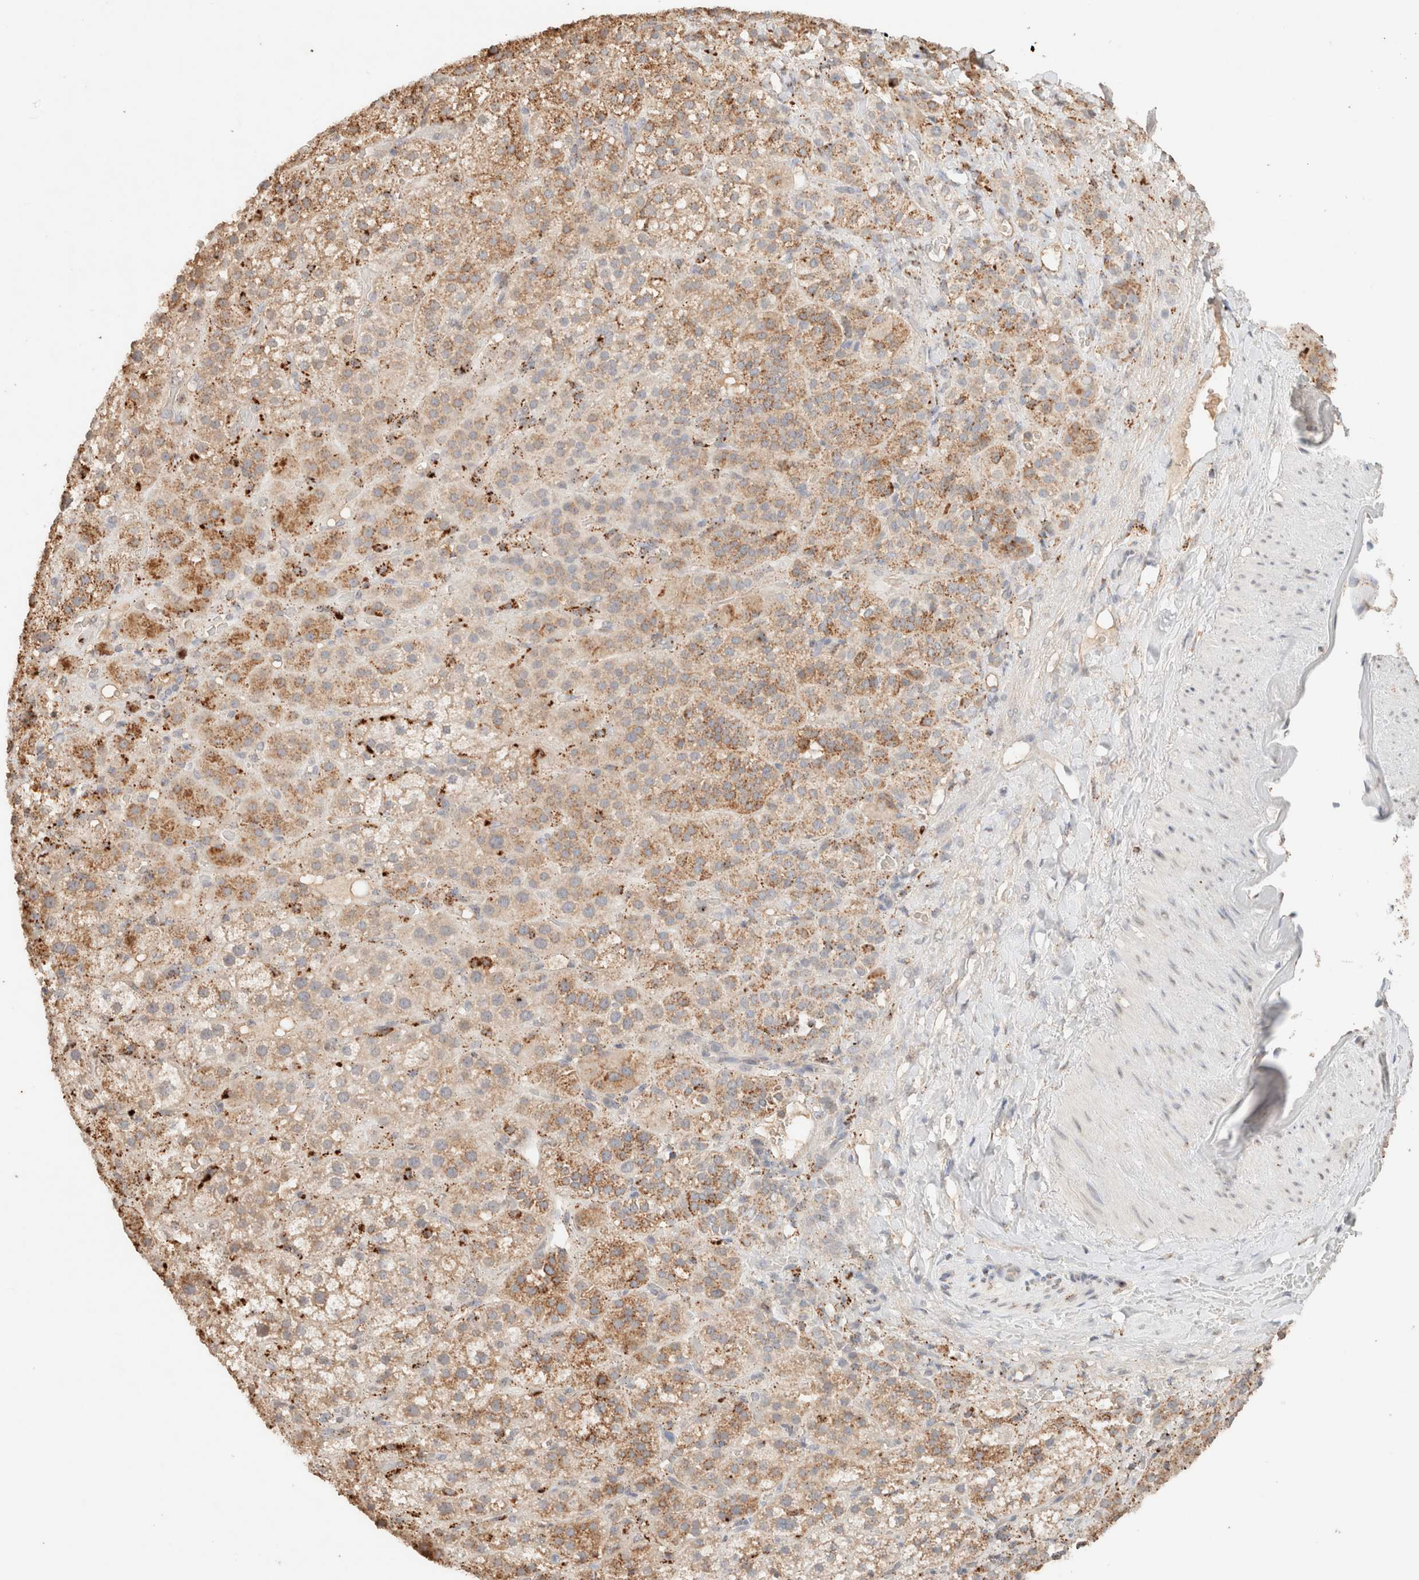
{"staining": {"intensity": "moderate", "quantity": ">75%", "location": "cytoplasmic/membranous"}, "tissue": "adrenal gland", "cell_type": "Glandular cells", "image_type": "normal", "snomed": [{"axis": "morphology", "description": "Normal tissue, NOS"}, {"axis": "topography", "description": "Adrenal gland"}], "caption": "Moderate cytoplasmic/membranous positivity for a protein is present in about >75% of glandular cells of normal adrenal gland using immunohistochemistry.", "gene": "CTSC", "patient": {"sex": "male", "age": 57}}